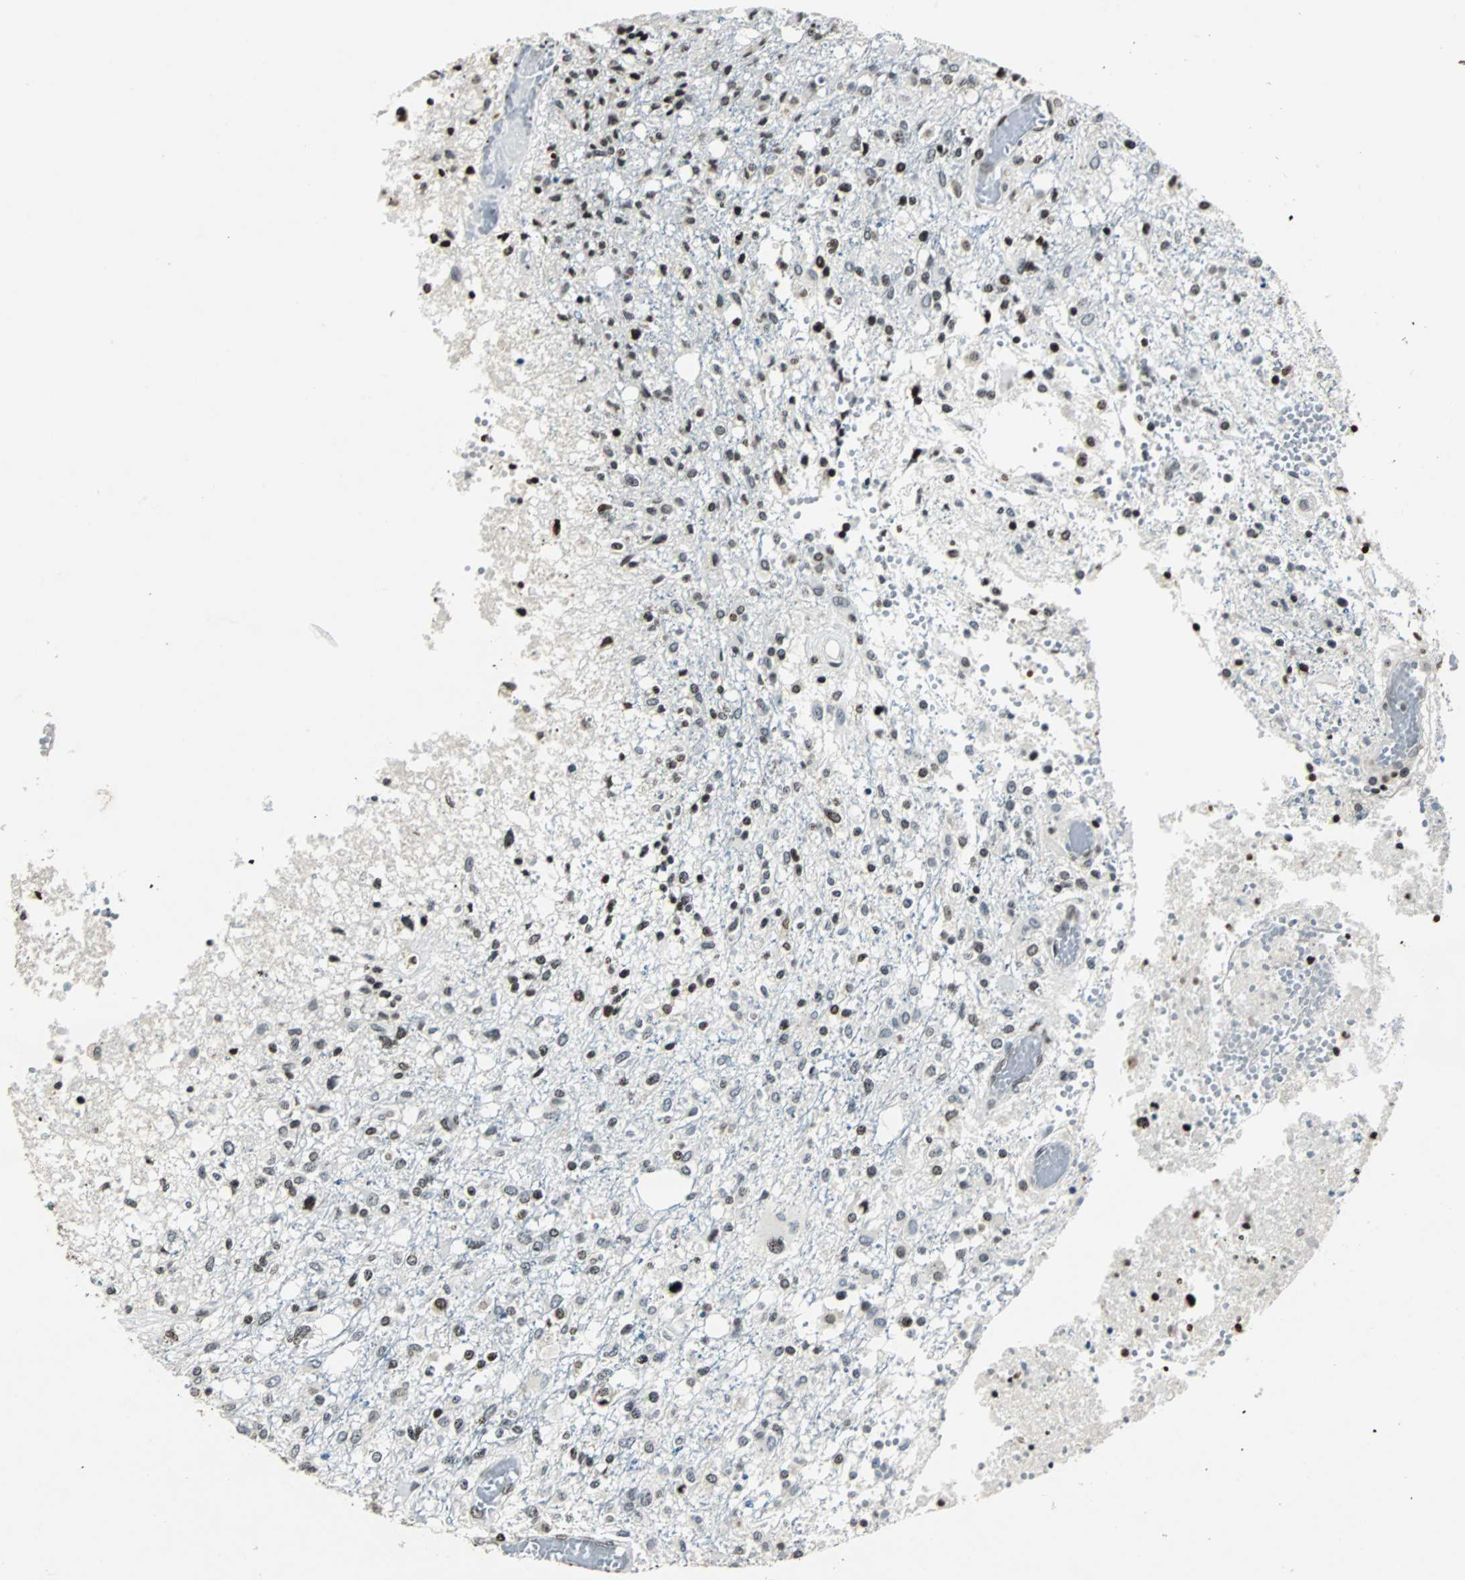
{"staining": {"intensity": "strong", "quantity": "<25%", "location": "nuclear"}, "tissue": "glioma", "cell_type": "Tumor cells", "image_type": "cancer", "snomed": [{"axis": "morphology", "description": "Glioma, malignant, High grade"}, {"axis": "topography", "description": "Cerebral cortex"}], "caption": "This micrograph reveals glioma stained with IHC to label a protein in brown. The nuclear of tumor cells show strong positivity for the protein. Nuclei are counter-stained blue.", "gene": "PAXIP1", "patient": {"sex": "male", "age": 76}}